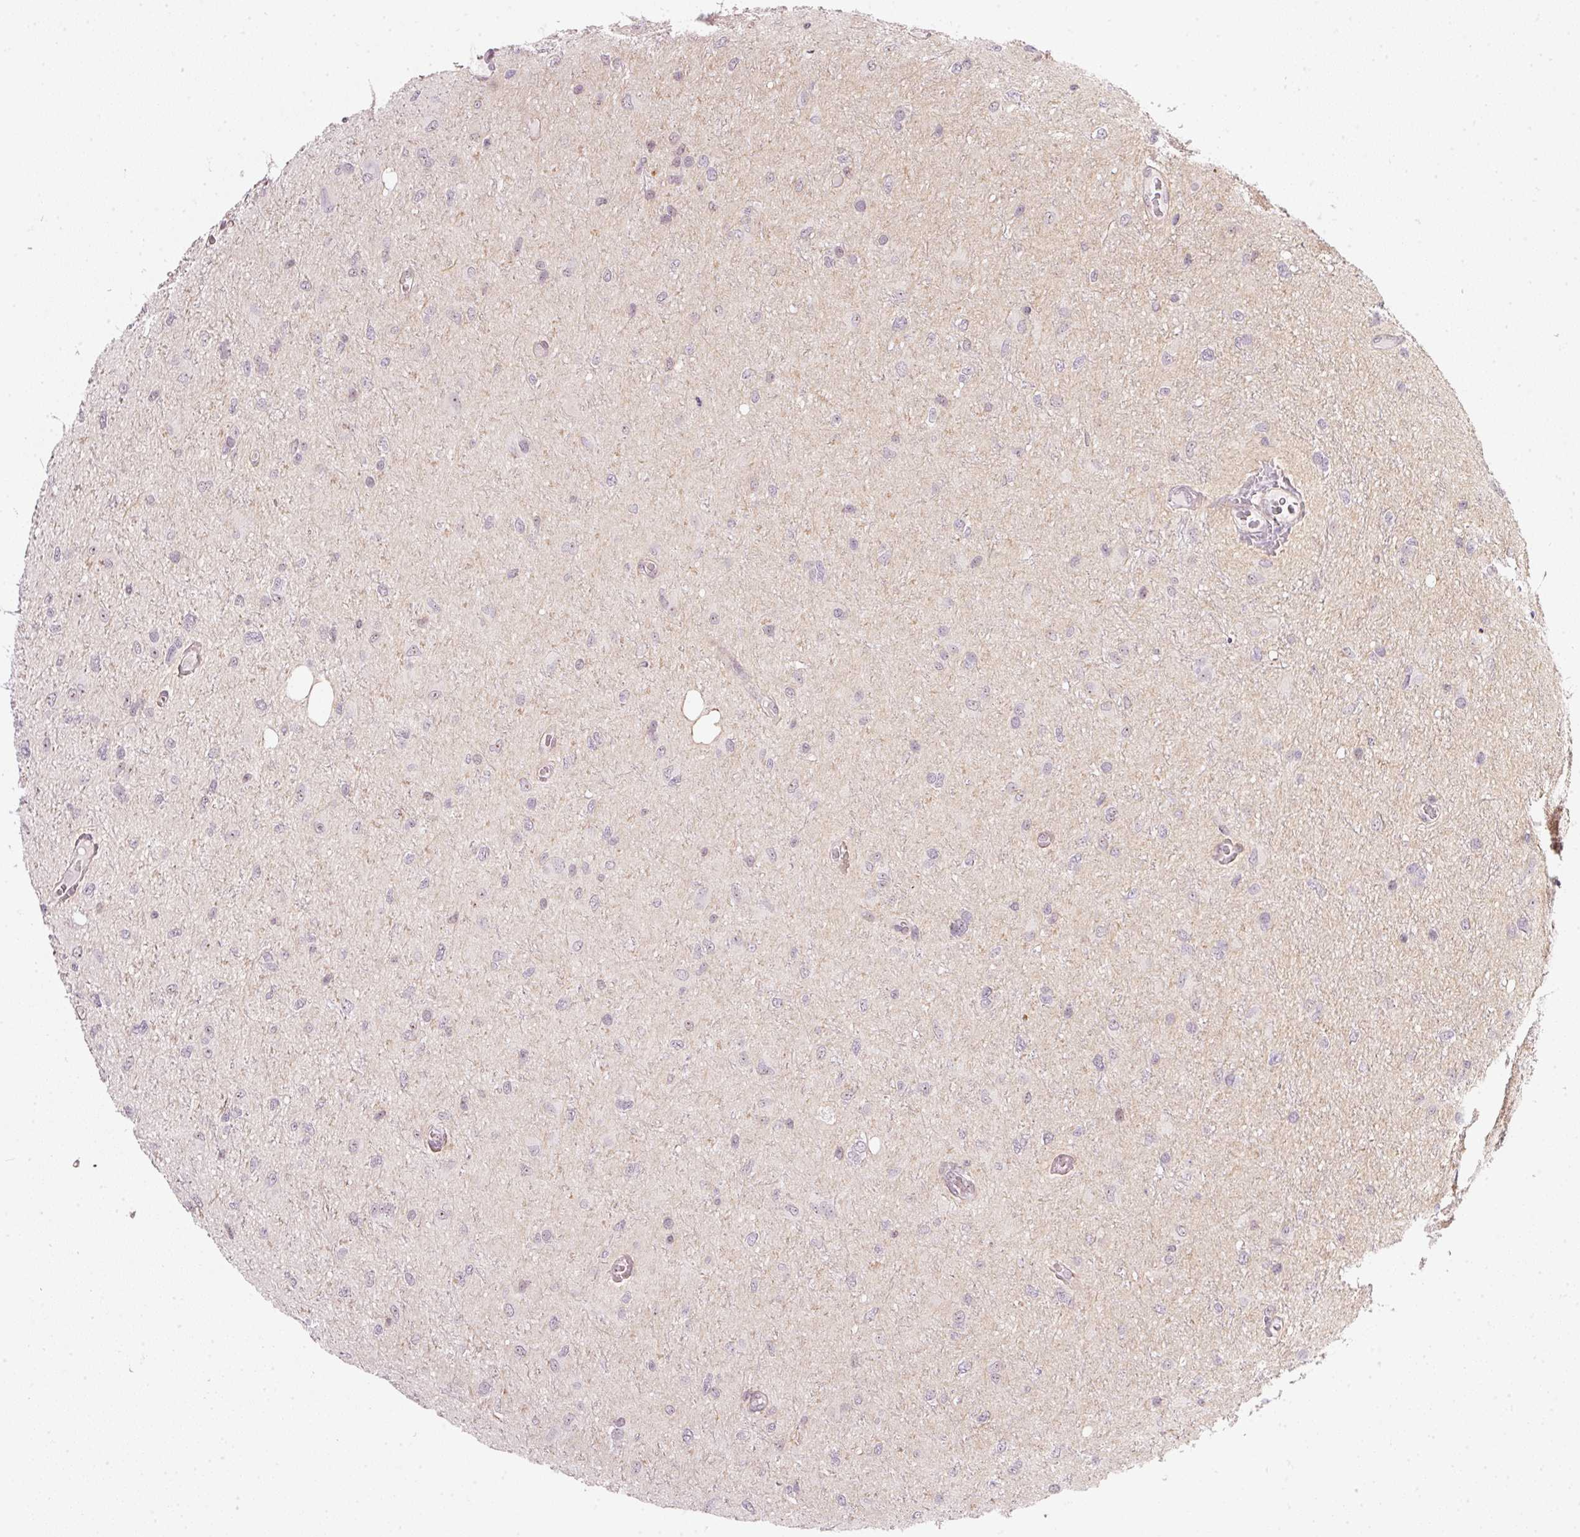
{"staining": {"intensity": "negative", "quantity": "none", "location": "none"}, "tissue": "glioma", "cell_type": "Tumor cells", "image_type": "cancer", "snomed": [{"axis": "morphology", "description": "Glioma, malignant, Low grade"}, {"axis": "topography", "description": "Cerebellum"}], "caption": "Tumor cells are negative for brown protein staining in glioma. (DAB immunohistochemistry (IHC), high magnification).", "gene": "MXRA8", "patient": {"sex": "female", "age": 5}}